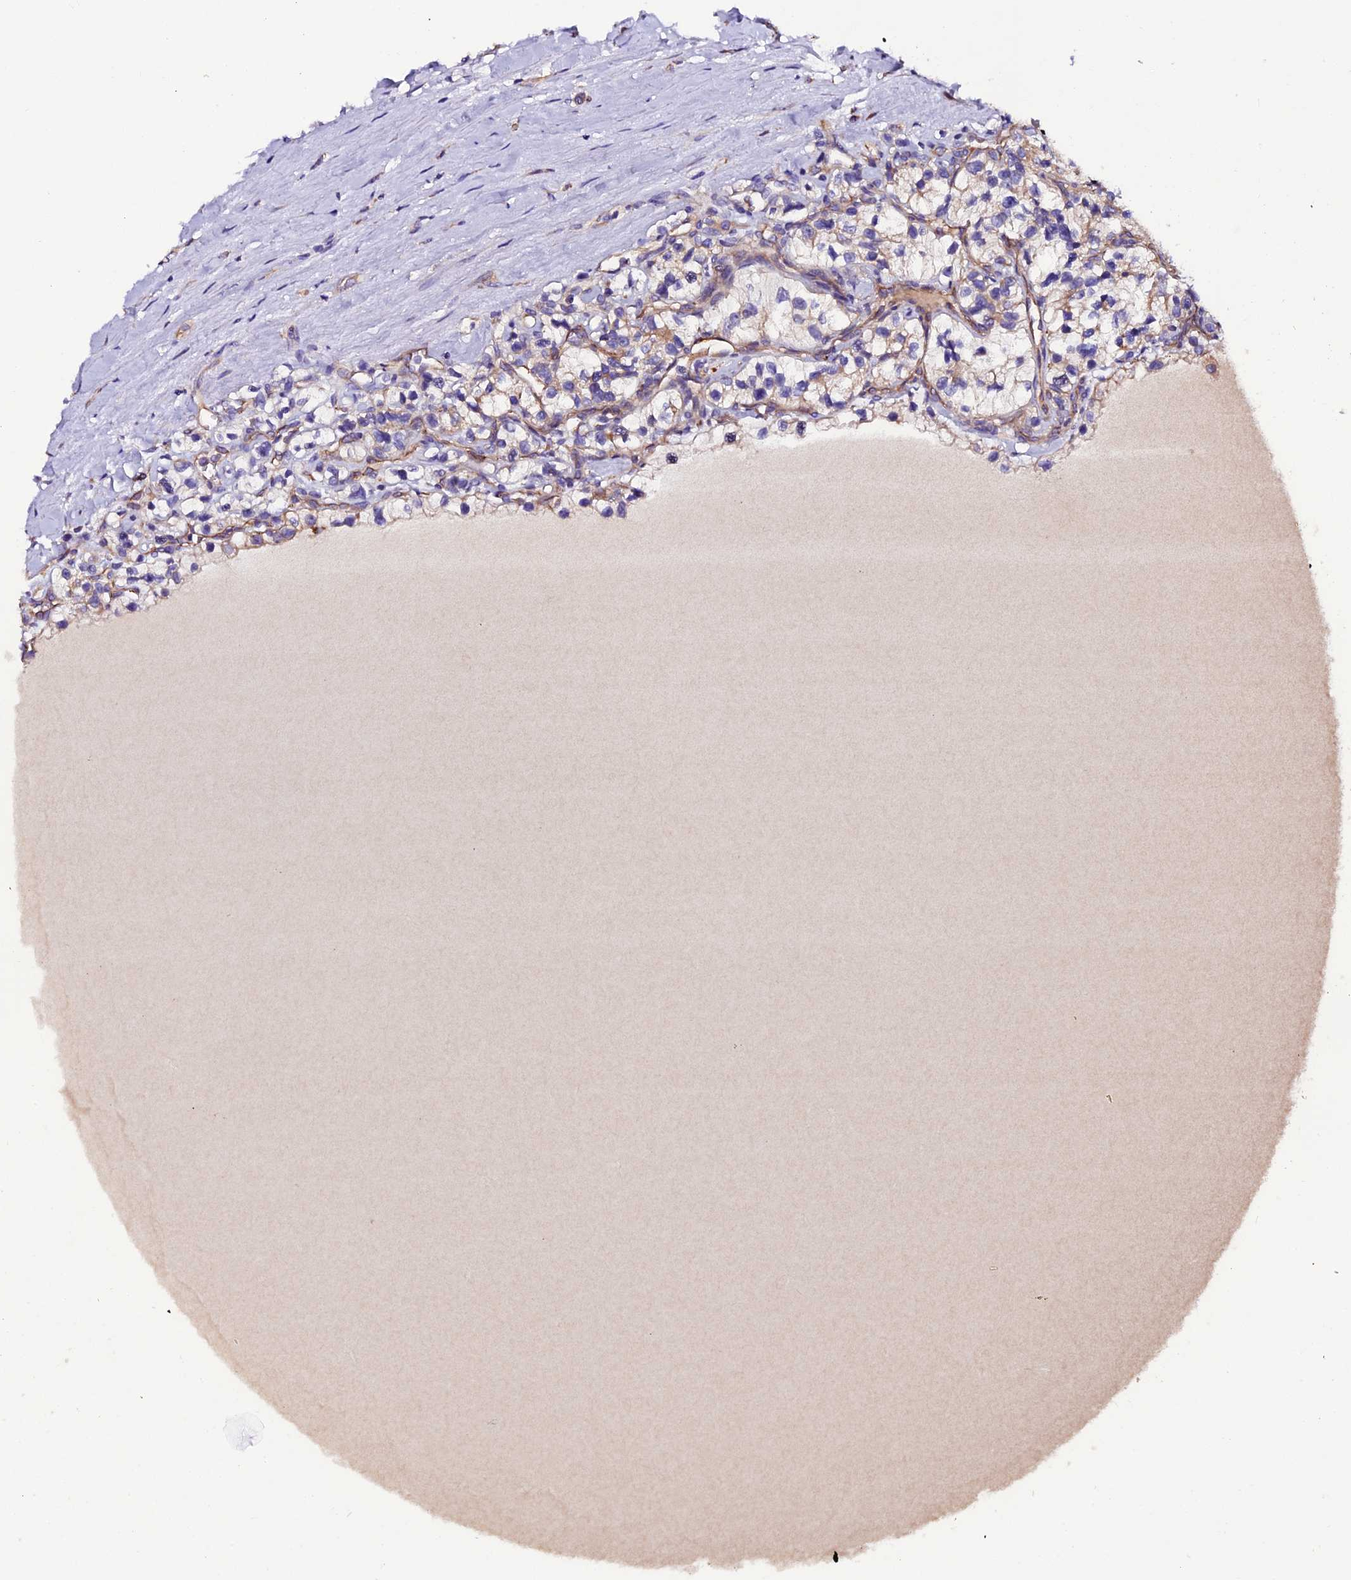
{"staining": {"intensity": "weak", "quantity": "<25%", "location": "cytoplasmic/membranous"}, "tissue": "renal cancer", "cell_type": "Tumor cells", "image_type": "cancer", "snomed": [{"axis": "morphology", "description": "Adenocarcinoma, NOS"}, {"axis": "topography", "description": "Kidney"}], "caption": "Histopathology image shows no protein staining in tumor cells of renal cancer (adenocarcinoma) tissue.", "gene": "CLN5", "patient": {"sex": "female", "age": 57}}